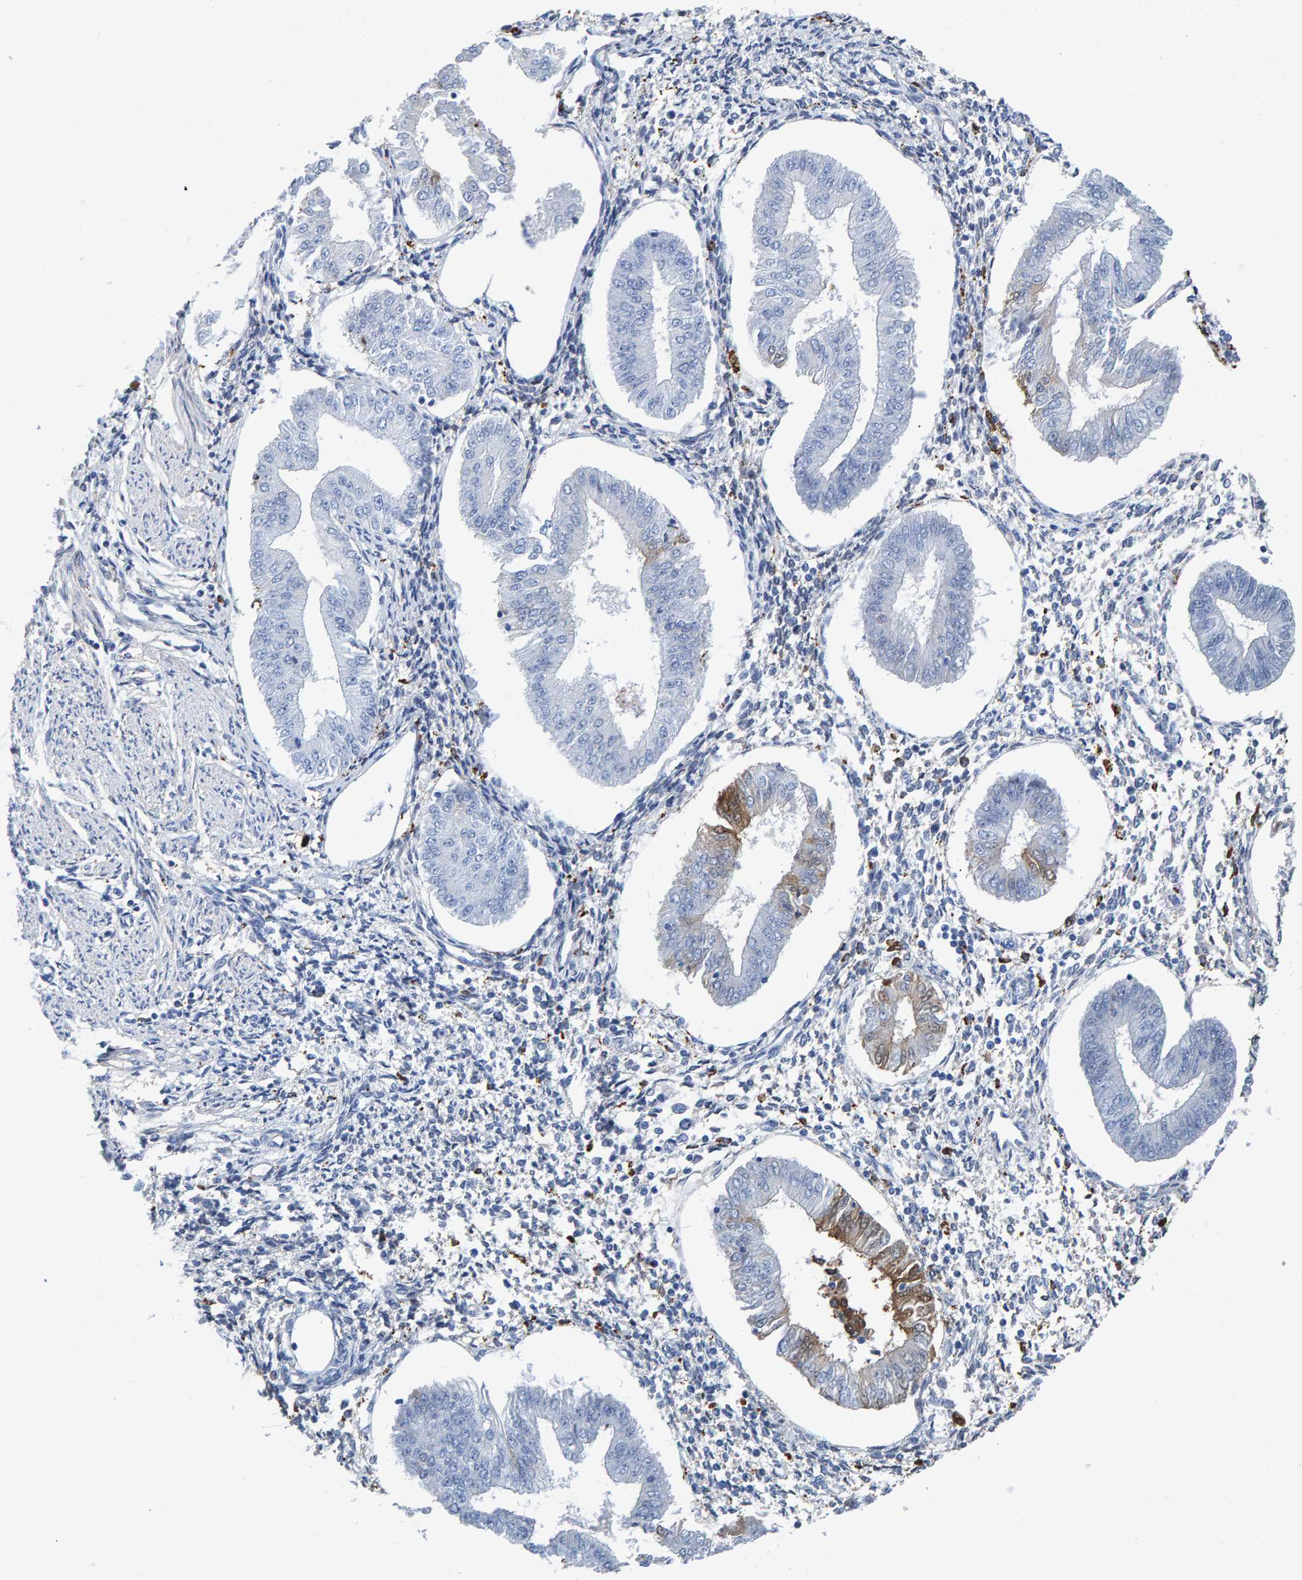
{"staining": {"intensity": "negative", "quantity": "none", "location": "none"}, "tissue": "endometrium", "cell_type": "Cells in endometrial stroma", "image_type": "normal", "snomed": [{"axis": "morphology", "description": "Normal tissue, NOS"}, {"axis": "topography", "description": "Endometrium"}], "caption": "A high-resolution image shows immunohistochemistry staining of normal endometrium, which exhibits no significant staining in cells in endometrial stroma.", "gene": "IDO1", "patient": {"sex": "female", "age": 50}}